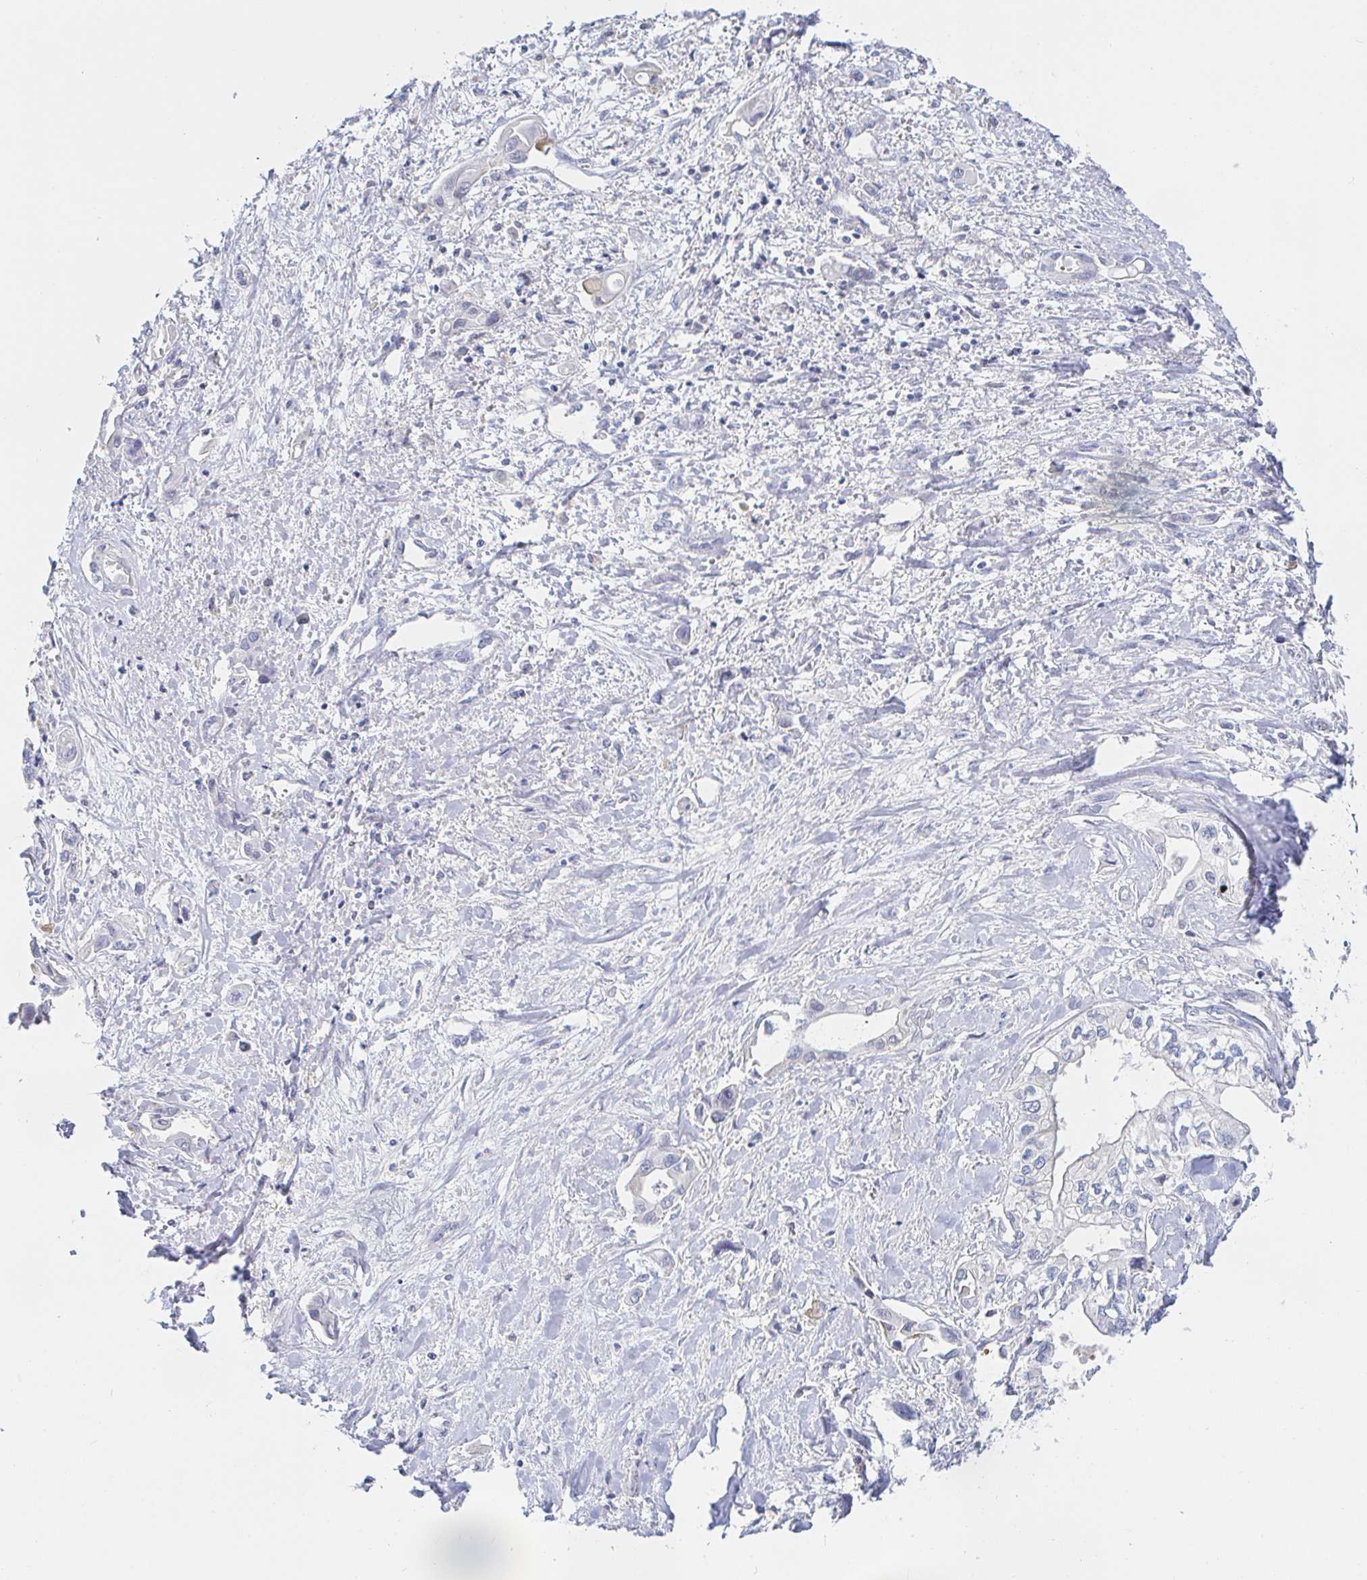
{"staining": {"intensity": "negative", "quantity": "none", "location": "none"}, "tissue": "liver cancer", "cell_type": "Tumor cells", "image_type": "cancer", "snomed": [{"axis": "morphology", "description": "Cholangiocarcinoma"}, {"axis": "topography", "description": "Liver"}], "caption": "Tumor cells show no significant expression in cholangiocarcinoma (liver).", "gene": "PDE6B", "patient": {"sex": "female", "age": 64}}